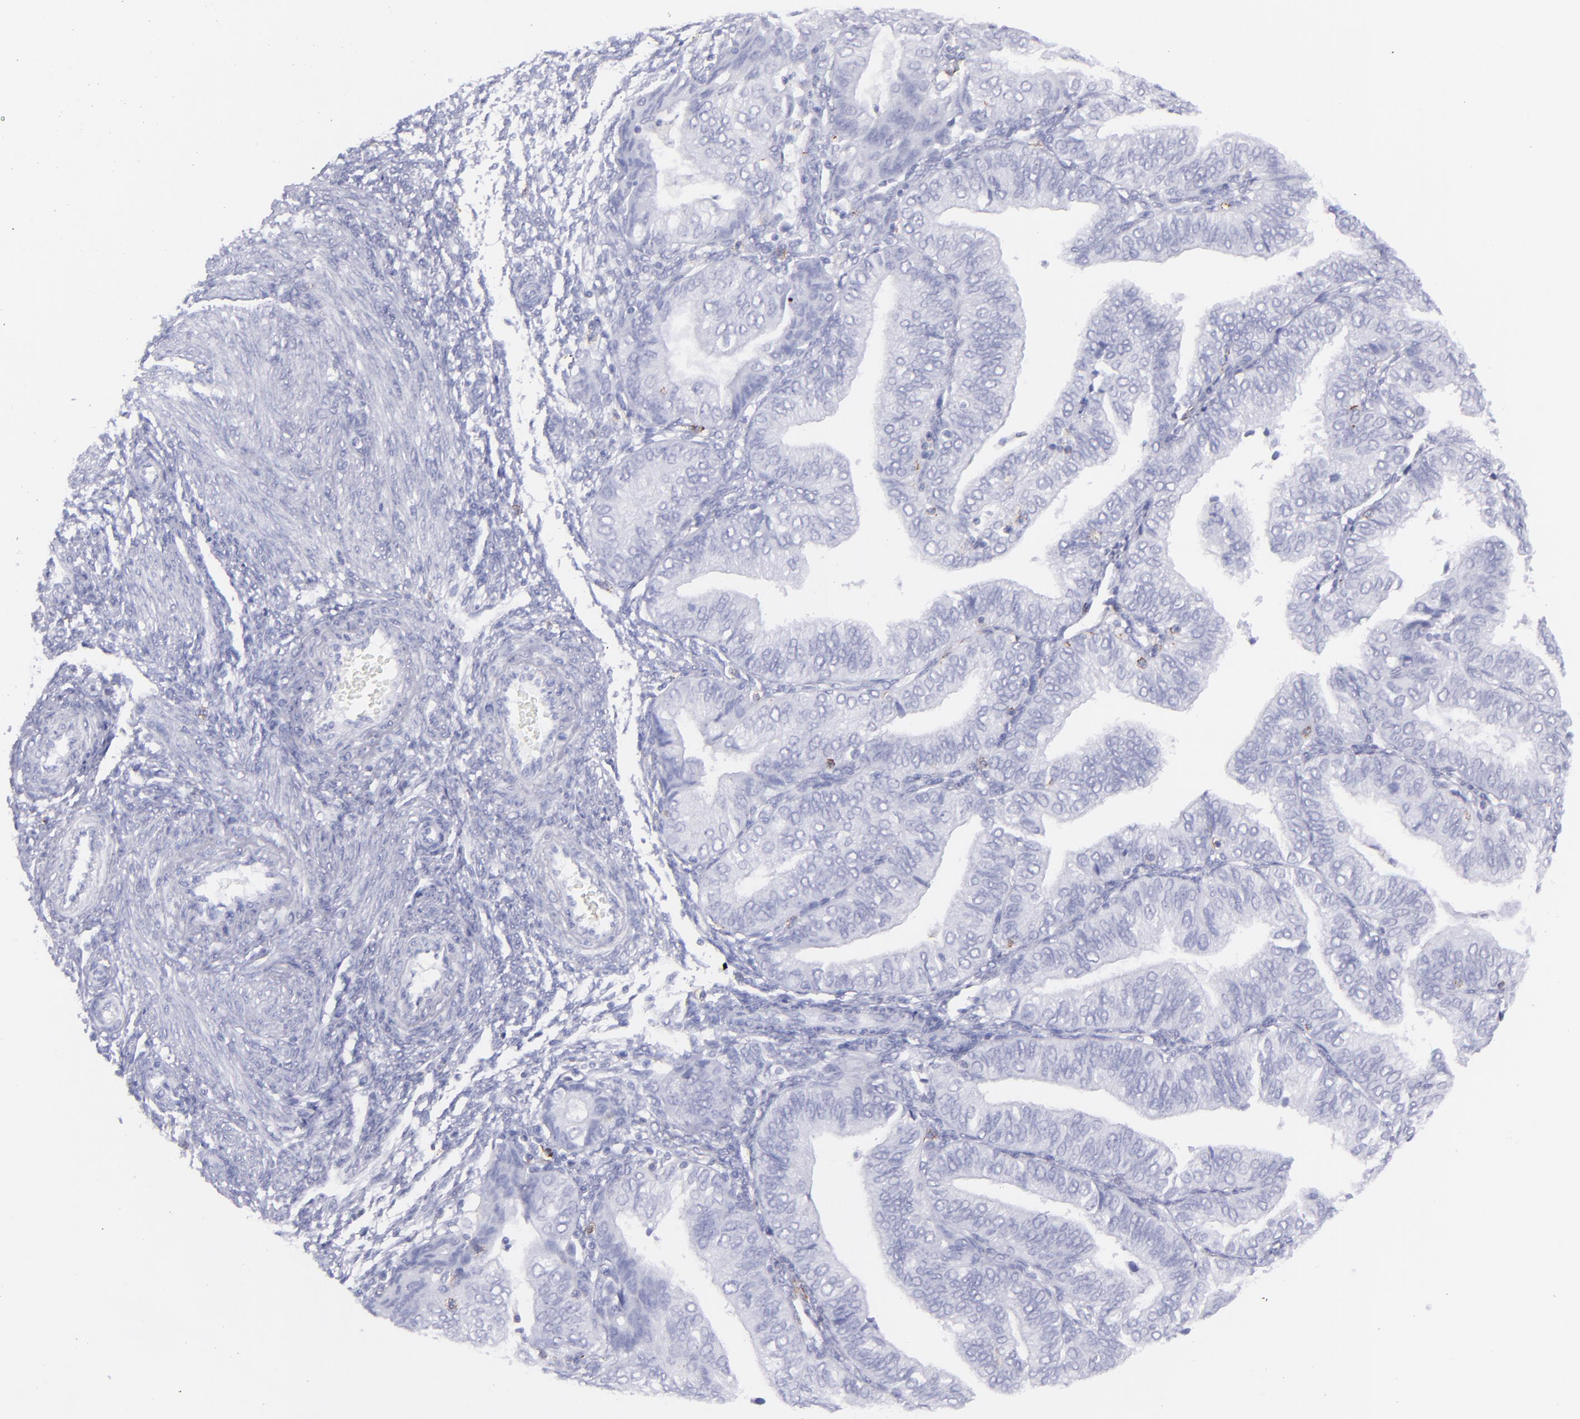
{"staining": {"intensity": "negative", "quantity": "none", "location": "none"}, "tissue": "endometrial cancer", "cell_type": "Tumor cells", "image_type": "cancer", "snomed": [{"axis": "morphology", "description": "Adenocarcinoma, NOS"}, {"axis": "topography", "description": "Endometrium"}], "caption": "Protein analysis of adenocarcinoma (endometrial) demonstrates no significant expression in tumor cells.", "gene": "SELPLG", "patient": {"sex": "female", "age": 51}}